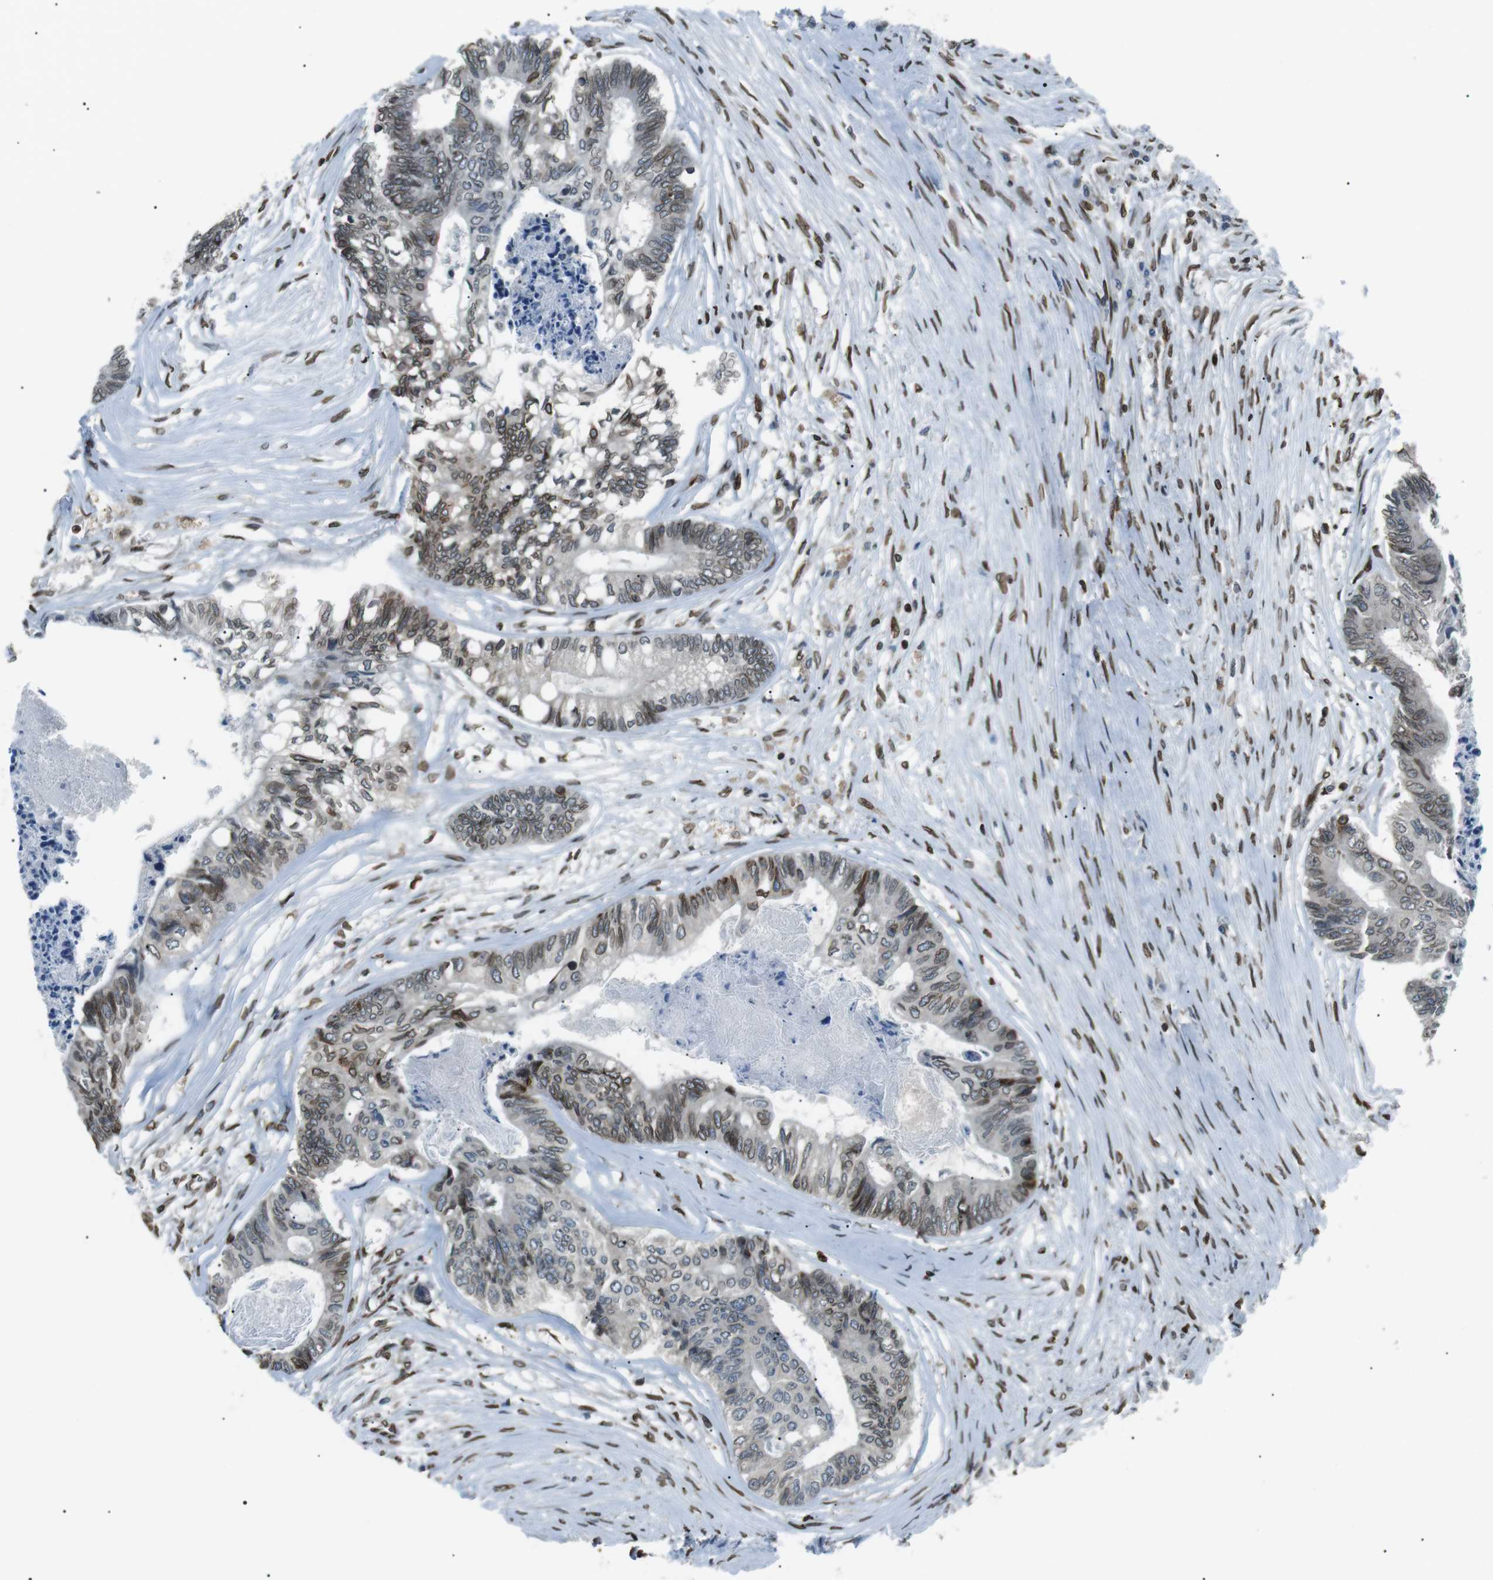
{"staining": {"intensity": "moderate", "quantity": ">75%", "location": "cytoplasmic/membranous,nuclear"}, "tissue": "colorectal cancer", "cell_type": "Tumor cells", "image_type": "cancer", "snomed": [{"axis": "morphology", "description": "Adenocarcinoma, NOS"}, {"axis": "topography", "description": "Rectum"}], "caption": "Immunohistochemistry staining of colorectal adenocarcinoma, which shows medium levels of moderate cytoplasmic/membranous and nuclear positivity in about >75% of tumor cells indicating moderate cytoplasmic/membranous and nuclear protein staining. The staining was performed using DAB (3,3'-diaminobenzidine) (brown) for protein detection and nuclei were counterstained in hematoxylin (blue).", "gene": "TMX4", "patient": {"sex": "male", "age": 63}}